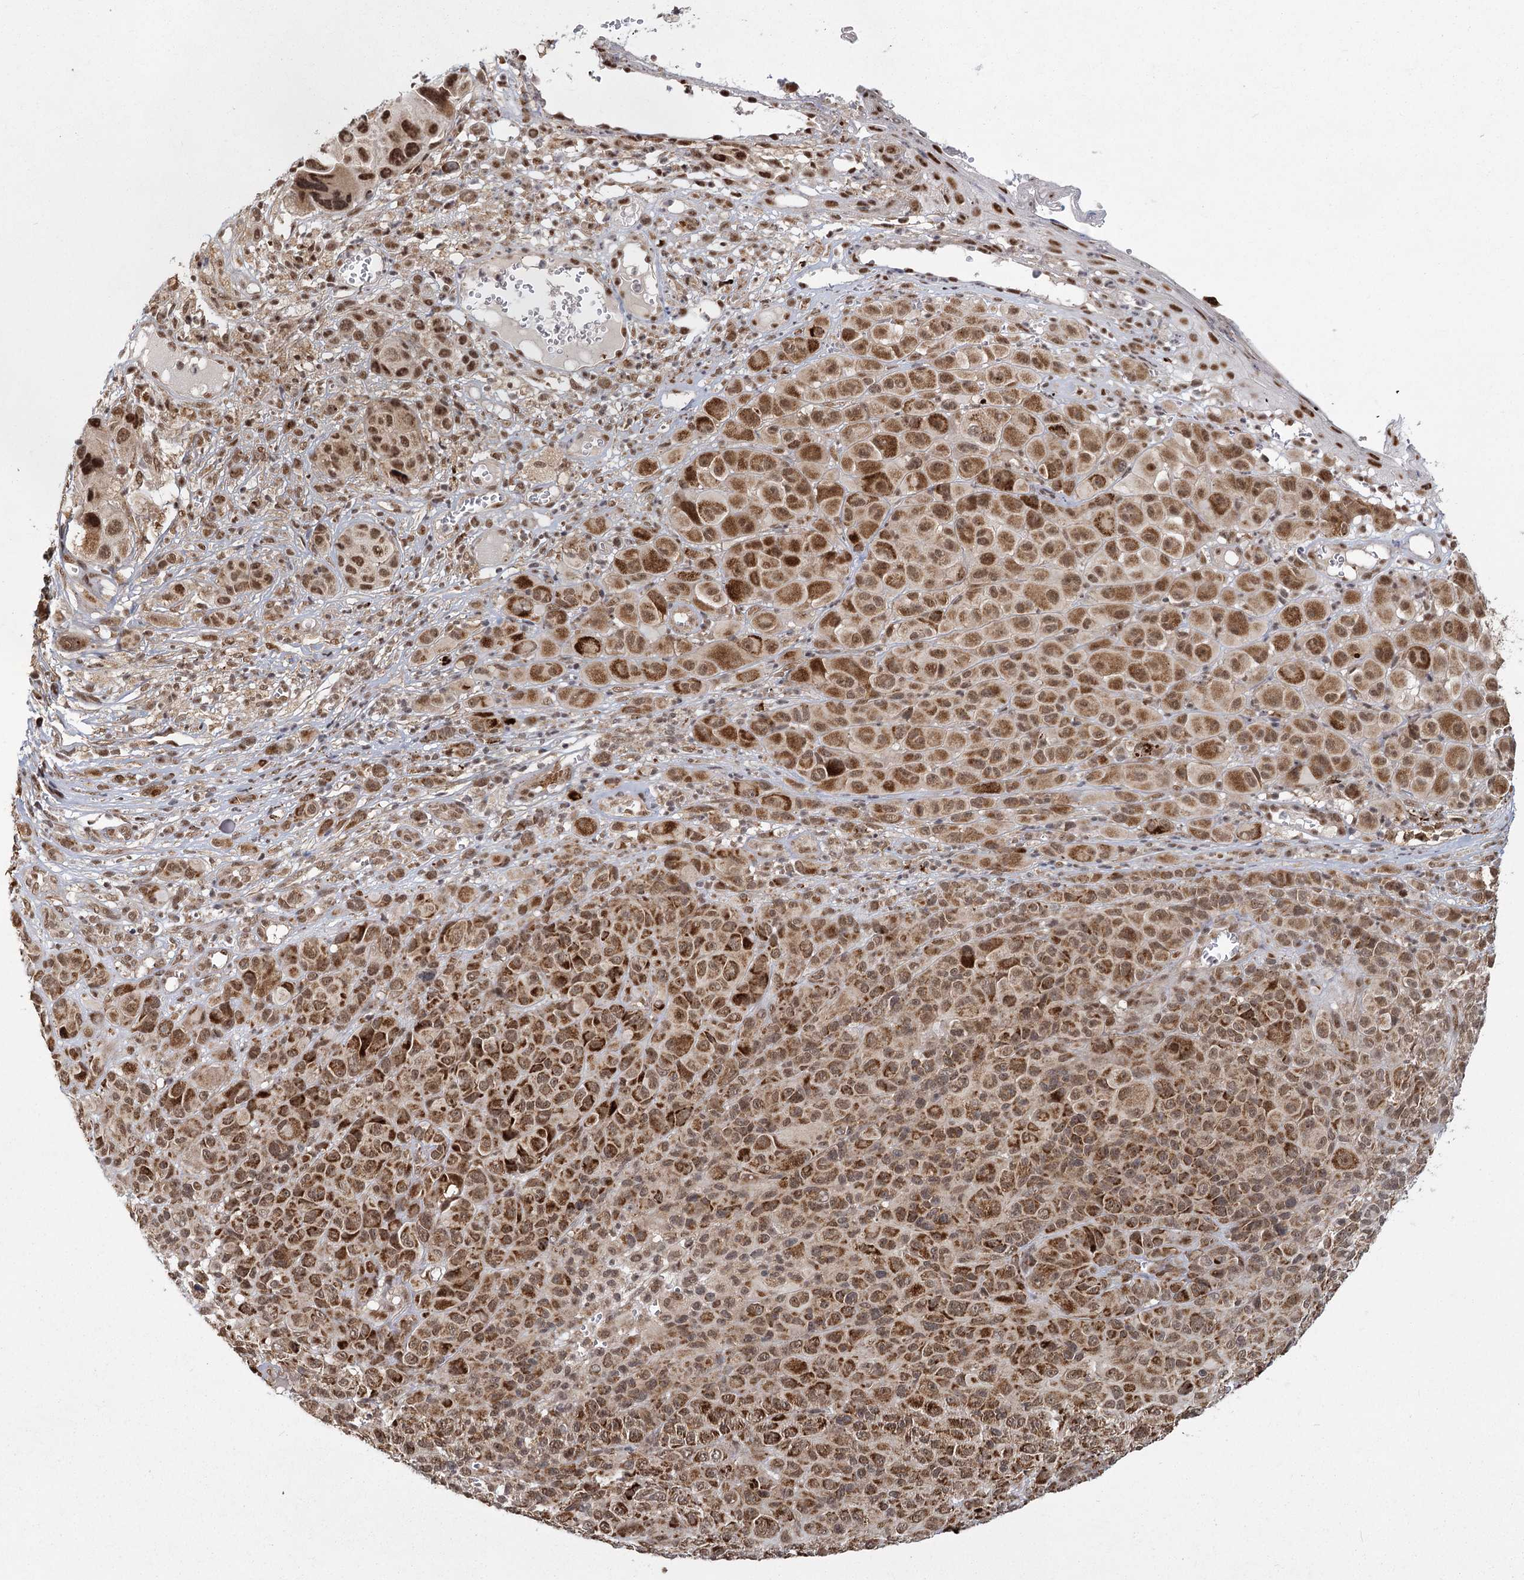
{"staining": {"intensity": "moderate", "quantity": ">75%", "location": "cytoplasmic/membranous,nuclear"}, "tissue": "melanoma", "cell_type": "Tumor cells", "image_type": "cancer", "snomed": [{"axis": "morphology", "description": "Malignant melanoma, NOS"}, {"axis": "topography", "description": "Skin of trunk"}], "caption": "A high-resolution histopathology image shows IHC staining of melanoma, which displays moderate cytoplasmic/membranous and nuclear positivity in approximately >75% of tumor cells.", "gene": "ZCCHC24", "patient": {"sex": "male", "age": 71}}